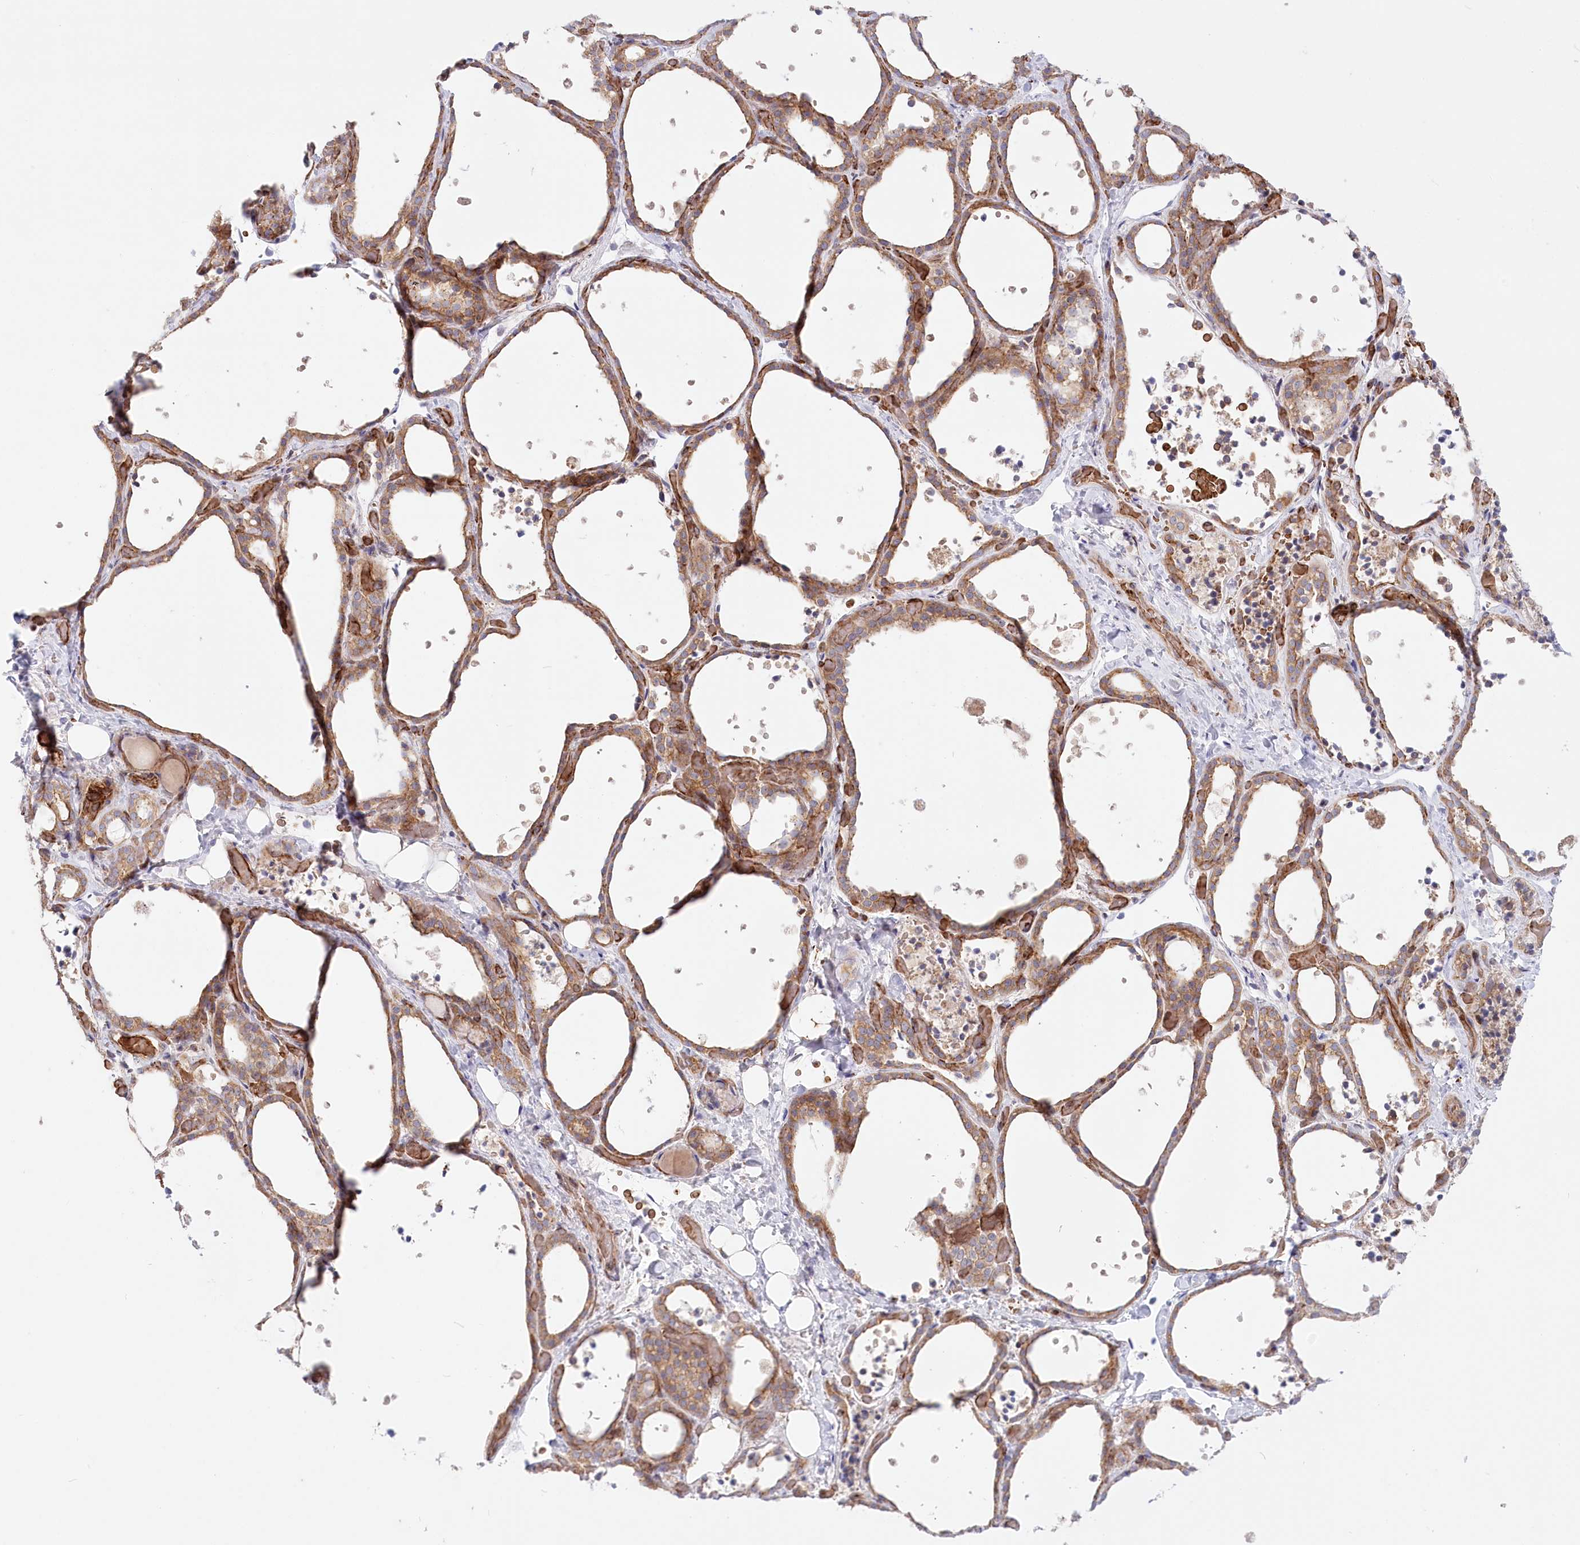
{"staining": {"intensity": "moderate", "quantity": ">75%", "location": "cytoplasmic/membranous"}, "tissue": "thyroid gland", "cell_type": "Glandular cells", "image_type": "normal", "snomed": [{"axis": "morphology", "description": "Normal tissue, NOS"}, {"axis": "topography", "description": "Thyroid gland"}], "caption": "An immunohistochemistry (IHC) photomicrograph of normal tissue is shown. Protein staining in brown labels moderate cytoplasmic/membranous positivity in thyroid gland within glandular cells. Nuclei are stained in blue.", "gene": "COMMD3", "patient": {"sex": "female", "age": 44}}